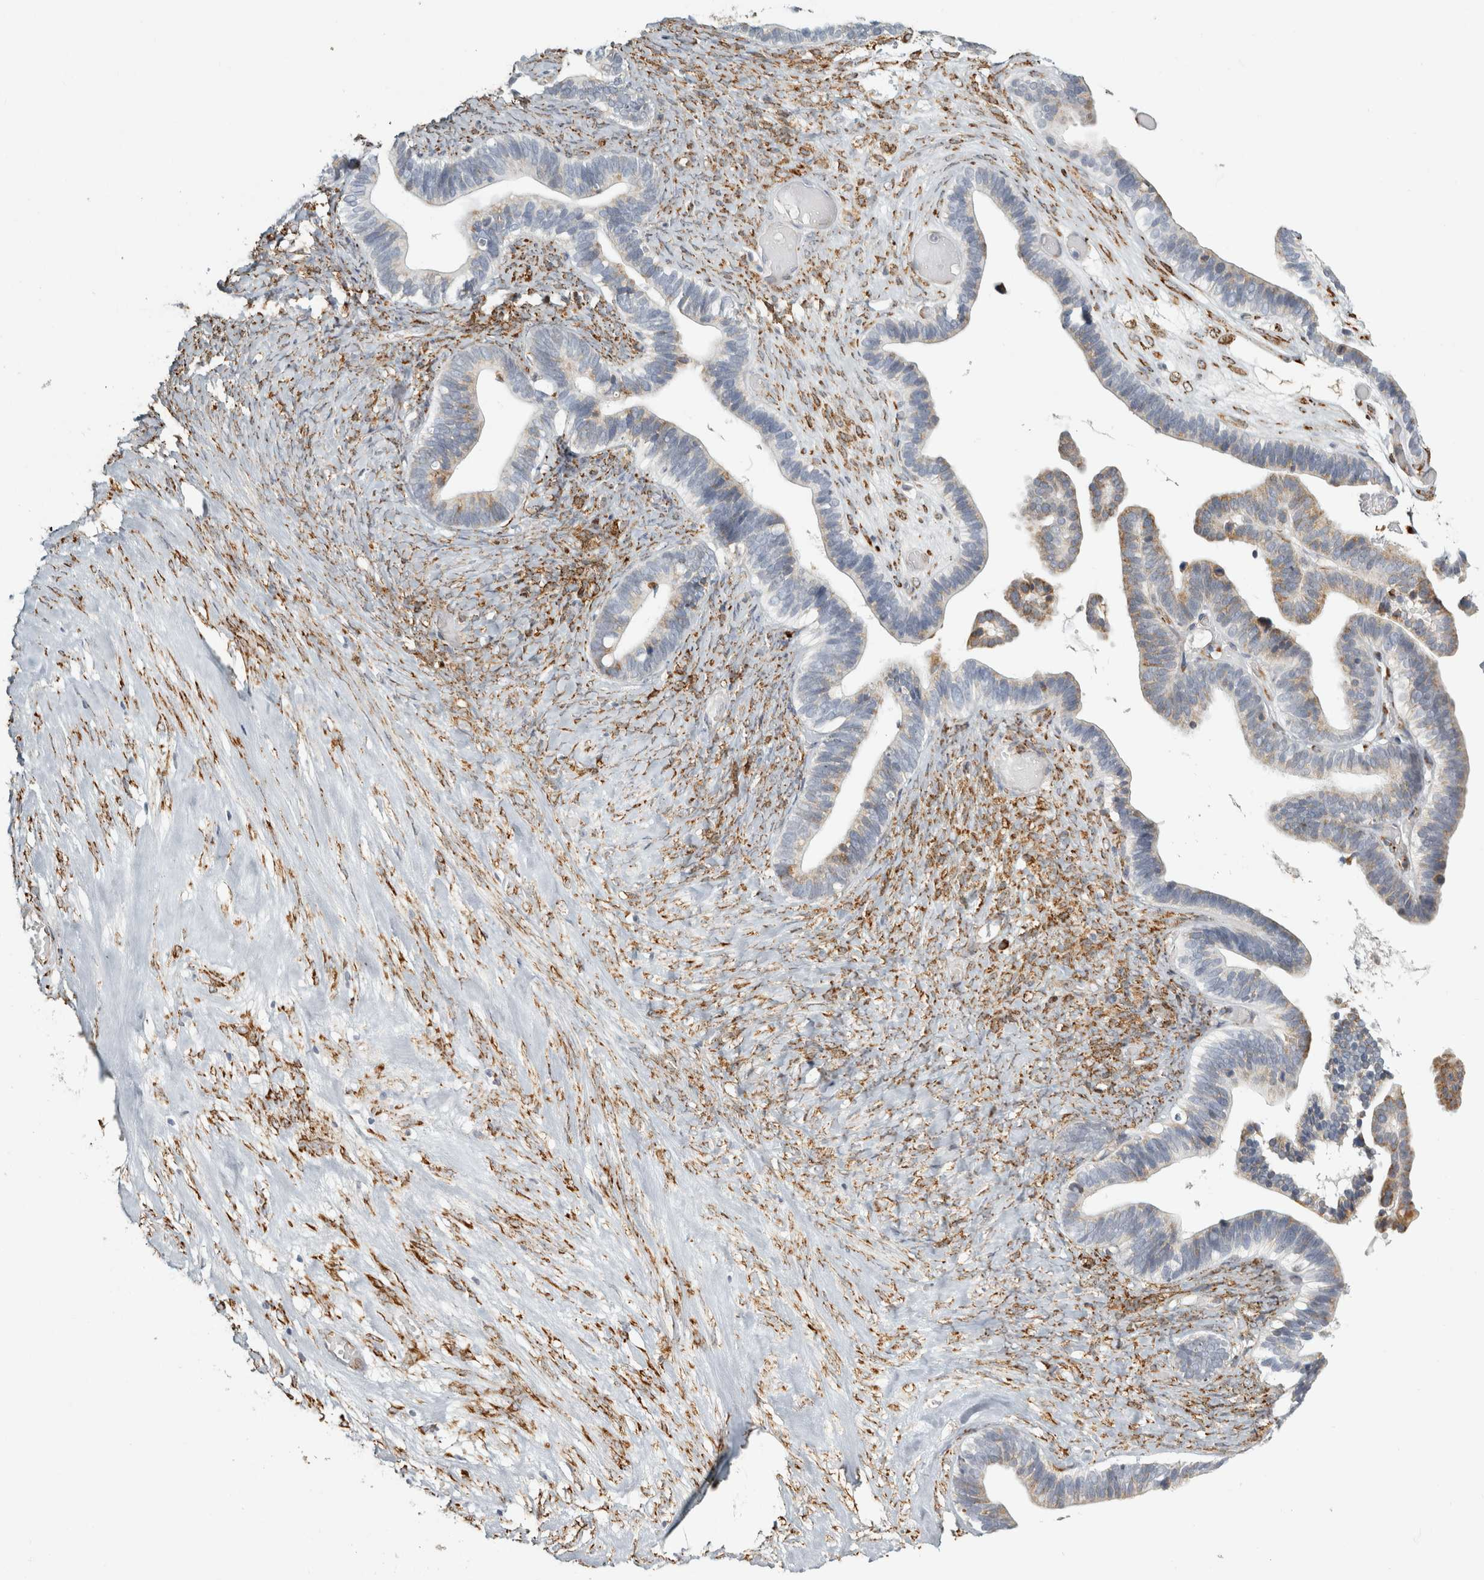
{"staining": {"intensity": "moderate", "quantity": "<25%", "location": "cytoplasmic/membranous"}, "tissue": "ovarian cancer", "cell_type": "Tumor cells", "image_type": "cancer", "snomed": [{"axis": "morphology", "description": "Cystadenocarcinoma, serous, NOS"}, {"axis": "topography", "description": "Ovary"}], "caption": "Immunohistochemical staining of human serous cystadenocarcinoma (ovarian) exhibits moderate cytoplasmic/membranous protein positivity in approximately <25% of tumor cells. (Brightfield microscopy of DAB IHC at high magnification).", "gene": "OSTN", "patient": {"sex": "female", "age": 56}}